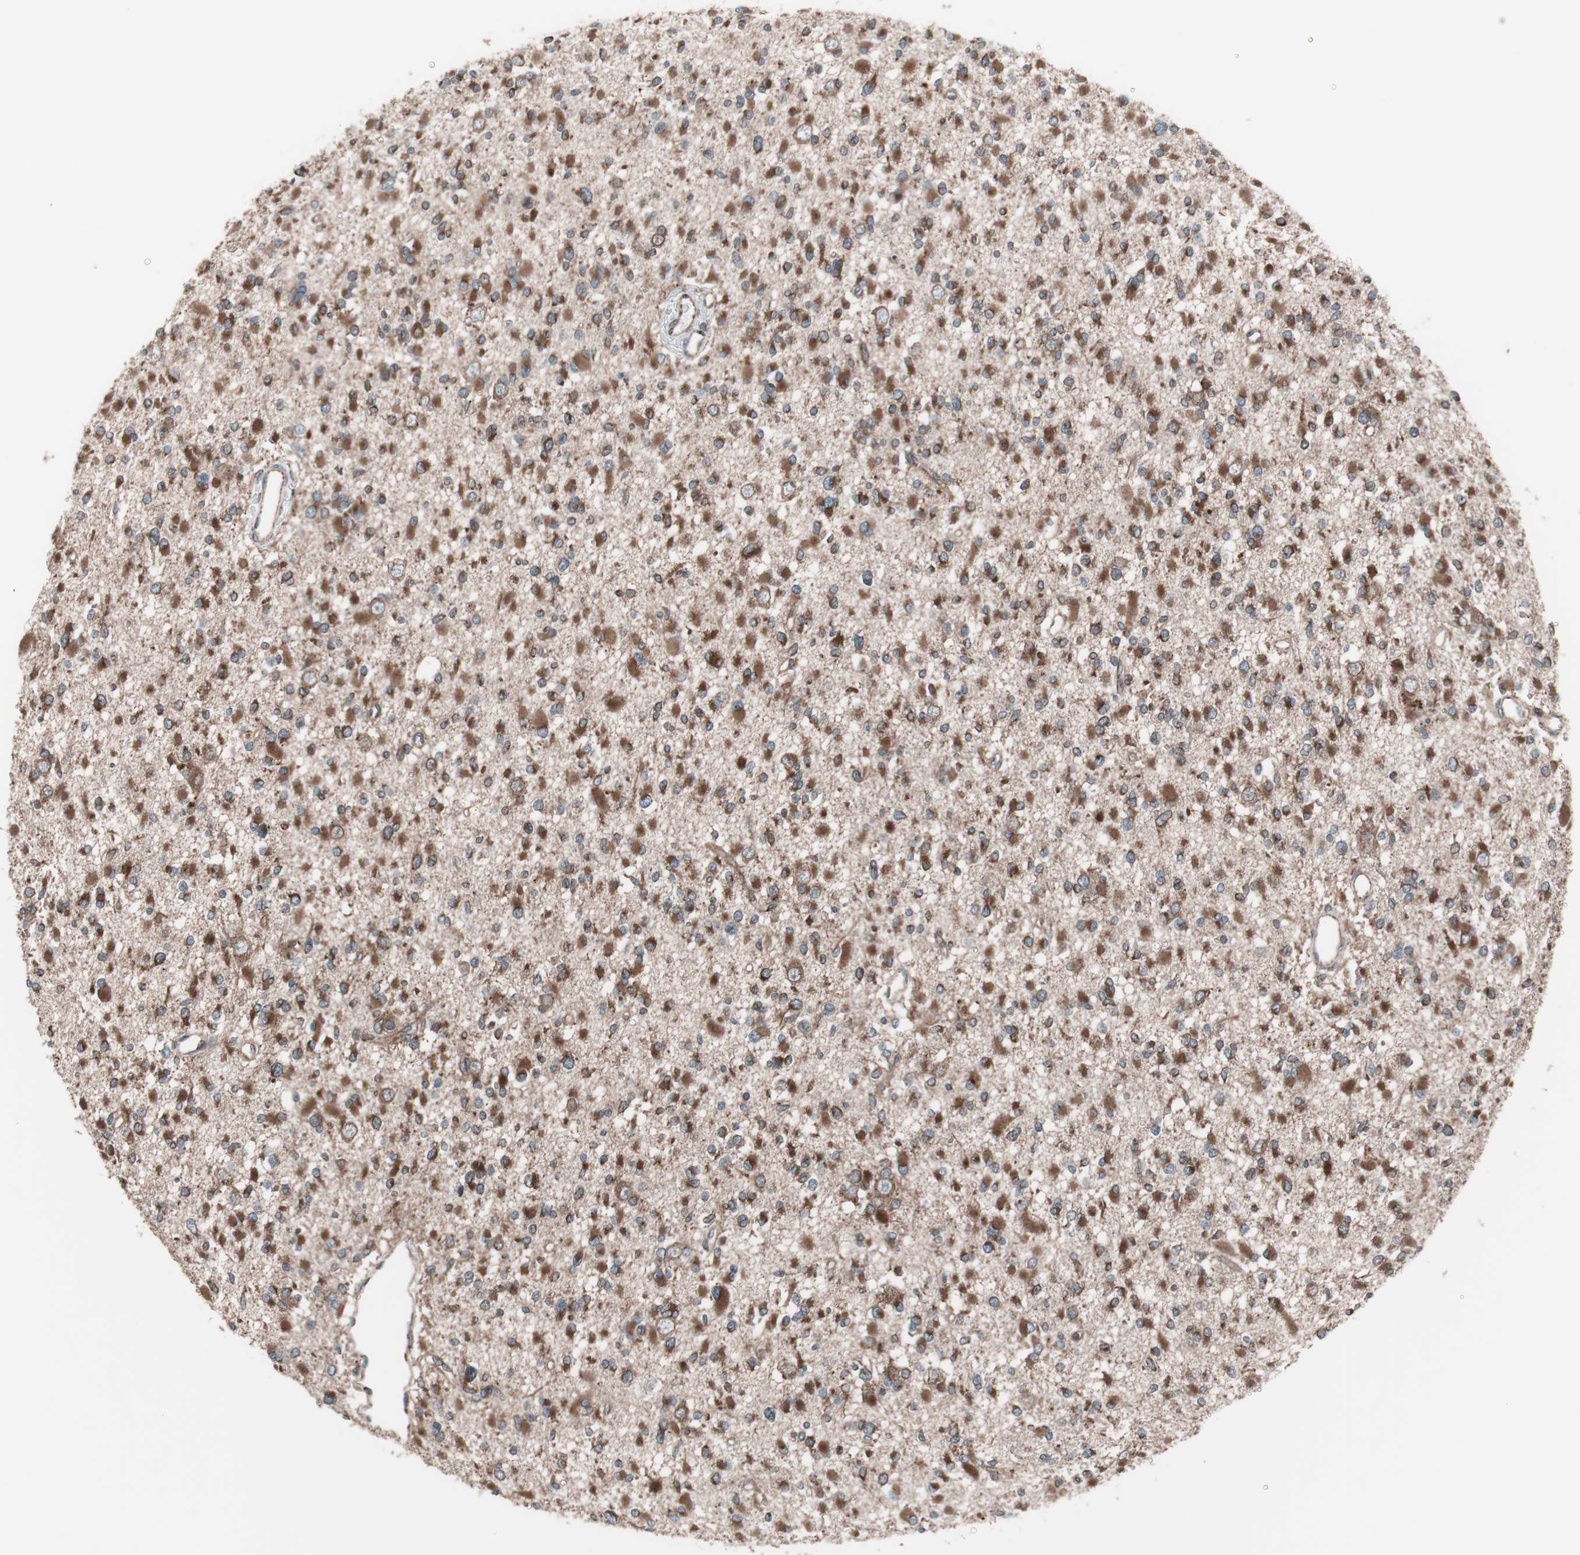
{"staining": {"intensity": "strong", "quantity": ">75%", "location": "cytoplasmic/membranous"}, "tissue": "glioma", "cell_type": "Tumor cells", "image_type": "cancer", "snomed": [{"axis": "morphology", "description": "Glioma, malignant, Low grade"}, {"axis": "topography", "description": "Brain"}], "caption": "An immunohistochemistry (IHC) image of neoplastic tissue is shown. Protein staining in brown shows strong cytoplasmic/membranous positivity in glioma within tumor cells. (Brightfield microscopy of DAB IHC at high magnification).", "gene": "SEC31A", "patient": {"sex": "female", "age": 22}}